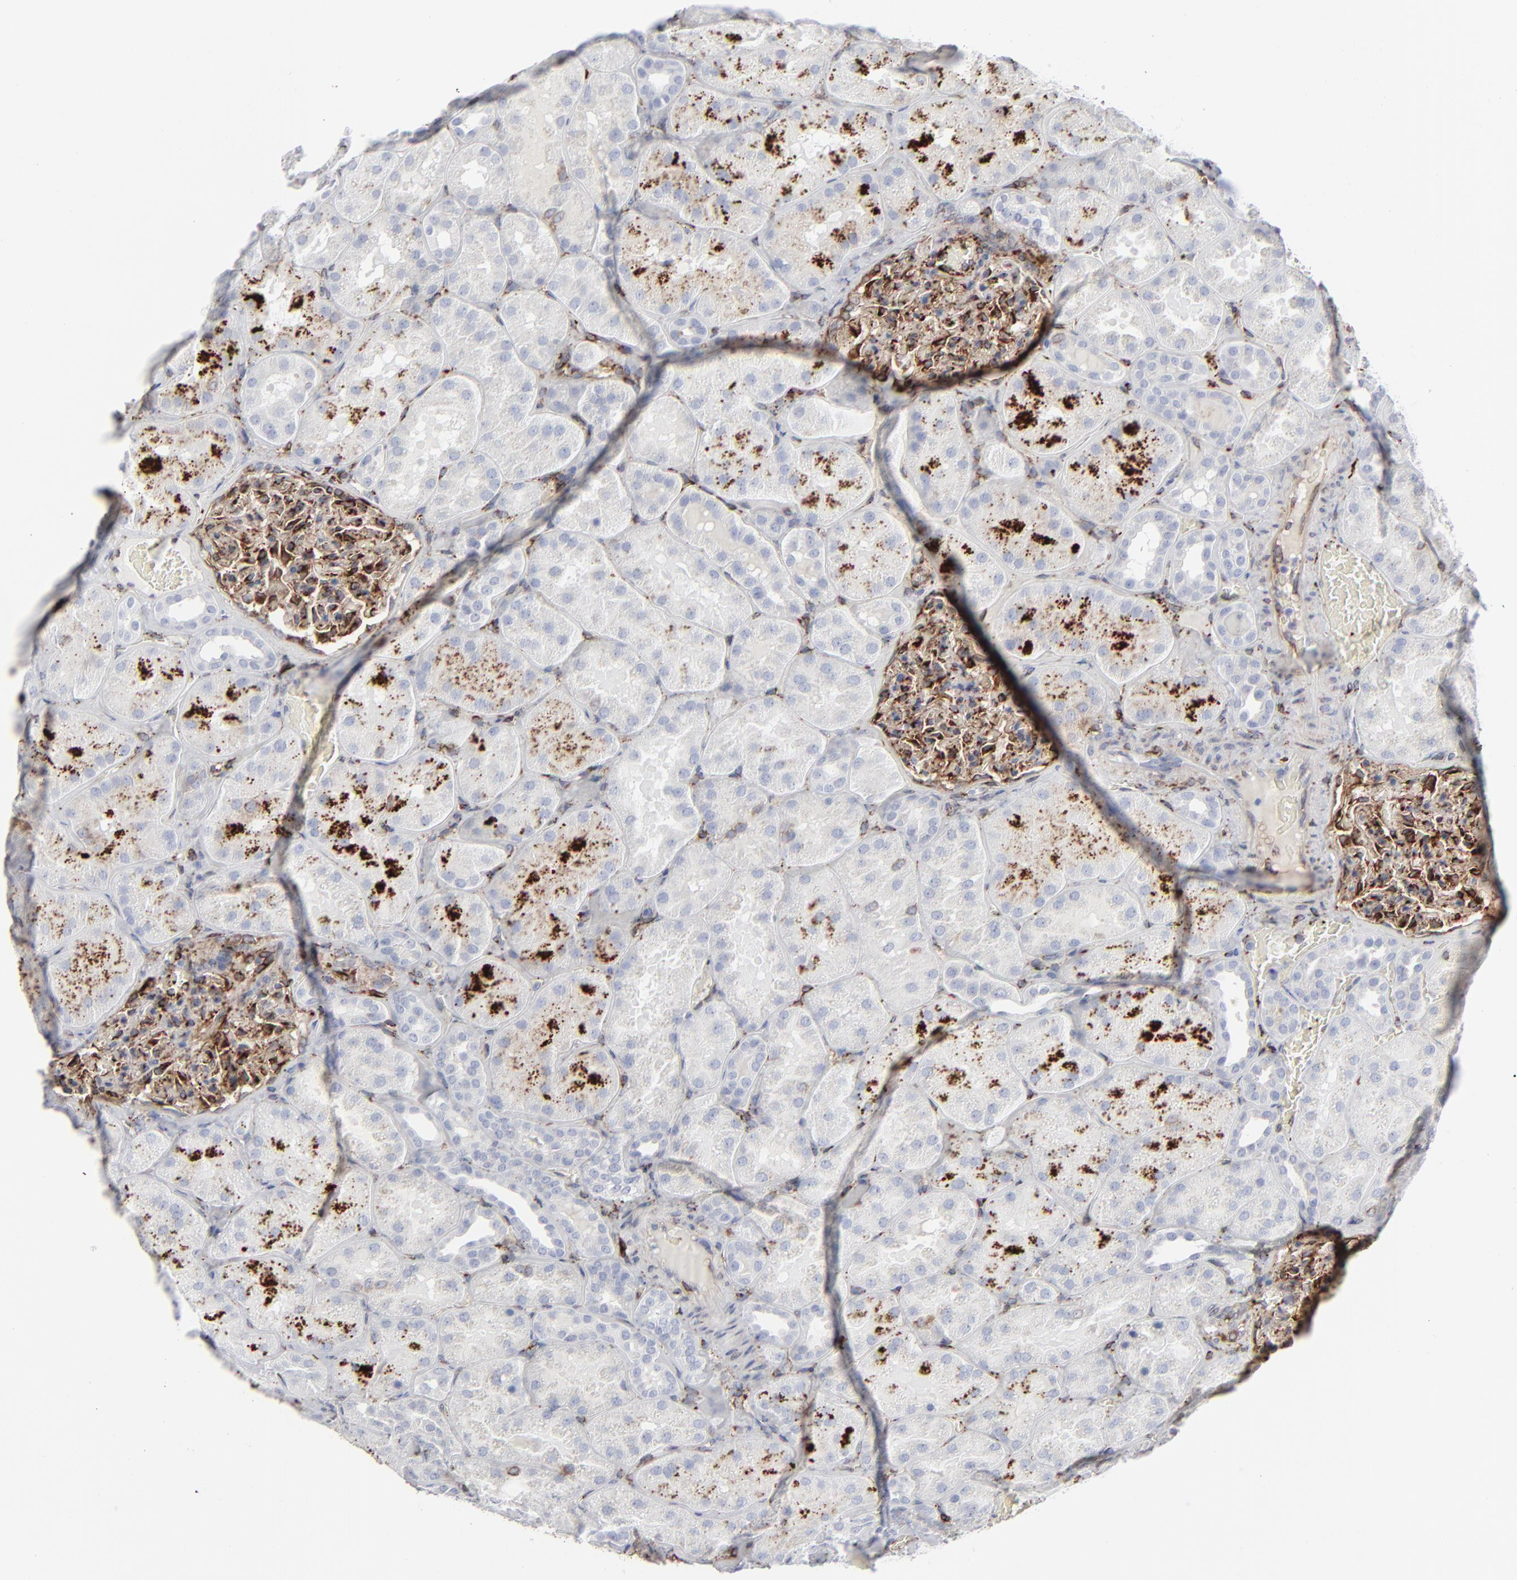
{"staining": {"intensity": "strong", "quantity": ">75%", "location": "cytoplasmic/membranous"}, "tissue": "kidney", "cell_type": "Cells in glomeruli", "image_type": "normal", "snomed": [{"axis": "morphology", "description": "Normal tissue, NOS"}, {"axis": "topography", "description": "Kidney"}], "caption": "High-power microscopy captured an IHC image of normal kidney, revealing strong cytoplasmic/membranous expression in about >75% of cells in glomeruli.", "gene": "SPARC", "patient": {"sex": "male", "age": 28}}